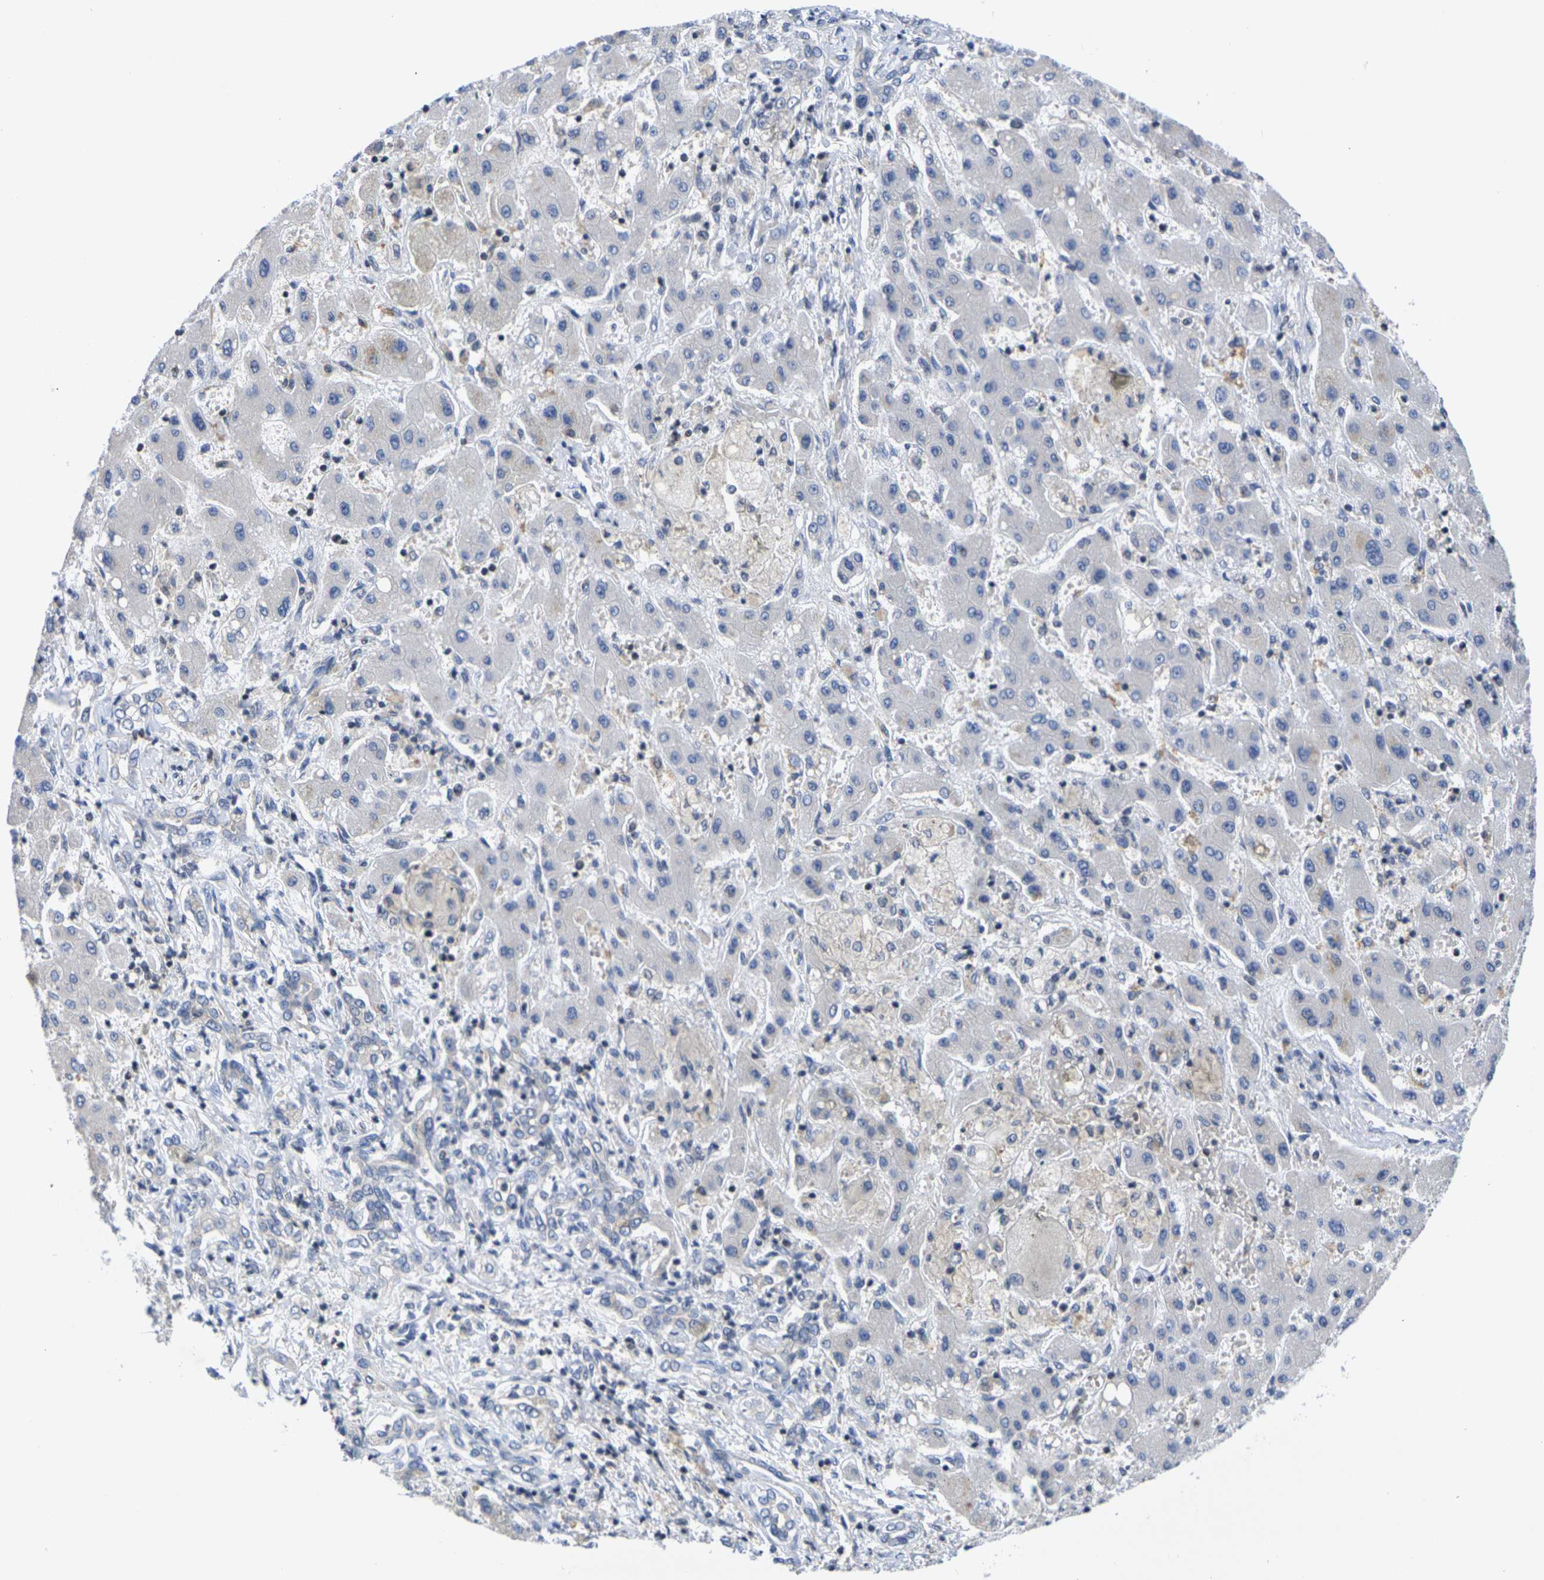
{"staining": {"intensity": "negative", "quantity": "none", "location": "none"}, "tissue": "liver cancer", "cell_type": "Tumor cells", "image_type": "cancer", "snomed": [{"axis": "morphology", "description": "Cholangiocarcinoma"}, {"axis": "topography", "description": "Liver"}], "caption": "An image of human cholangiocarcinoma (liver) is negative for staining in tumor cells.", "gene": "IKZF1", "patient": {"sex": "male", "age": 50}}